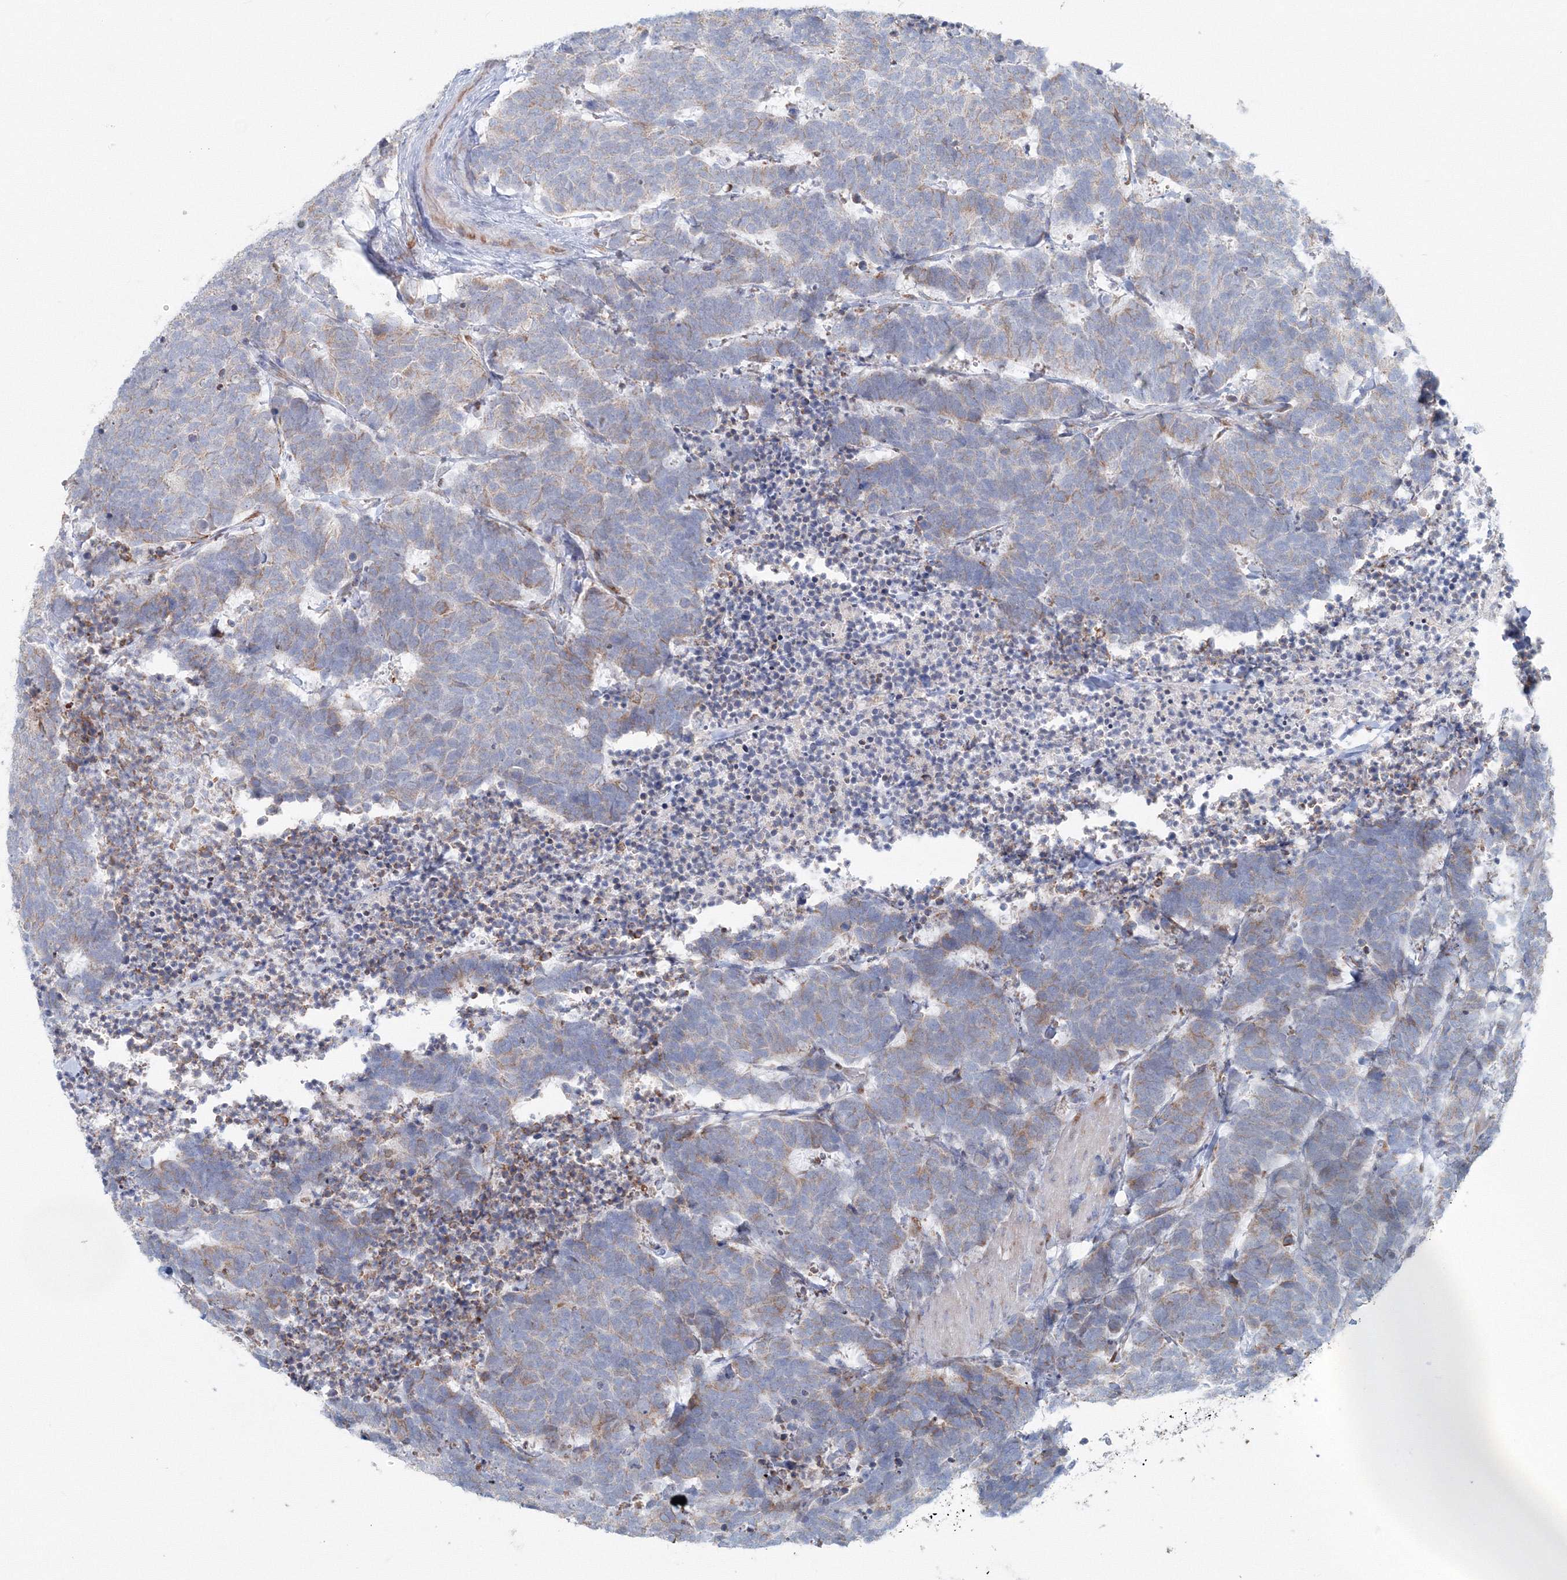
{"staining": {"intensity": "moderate", "quantity": "<25%", "location": "cytoplasmic/membranous"}, "tissue": "carcinoid", "cell_type": "Tumor cells", "image_type": "cancer", "snomed": [{"axis": "morphology", "description": "Carcinoma, NOS"}, {"axis": "morphology", "description": "Carcinoid, malignant, NOS"}, {"axis": "topography", "description": "Urinary bladder"}], "caption": "Immunohistochemistry photomicrograph of neoplastic tissue: human carcinoid stained using IHC exhibits low levels of moderate protein expression localized specifically in the cytoplasmic/membranous of tumor cells, appearing as a cytoplasmic/membranous brown color.", "gene": "RCN1", "patient": {"sex": "male", "age": 57}}